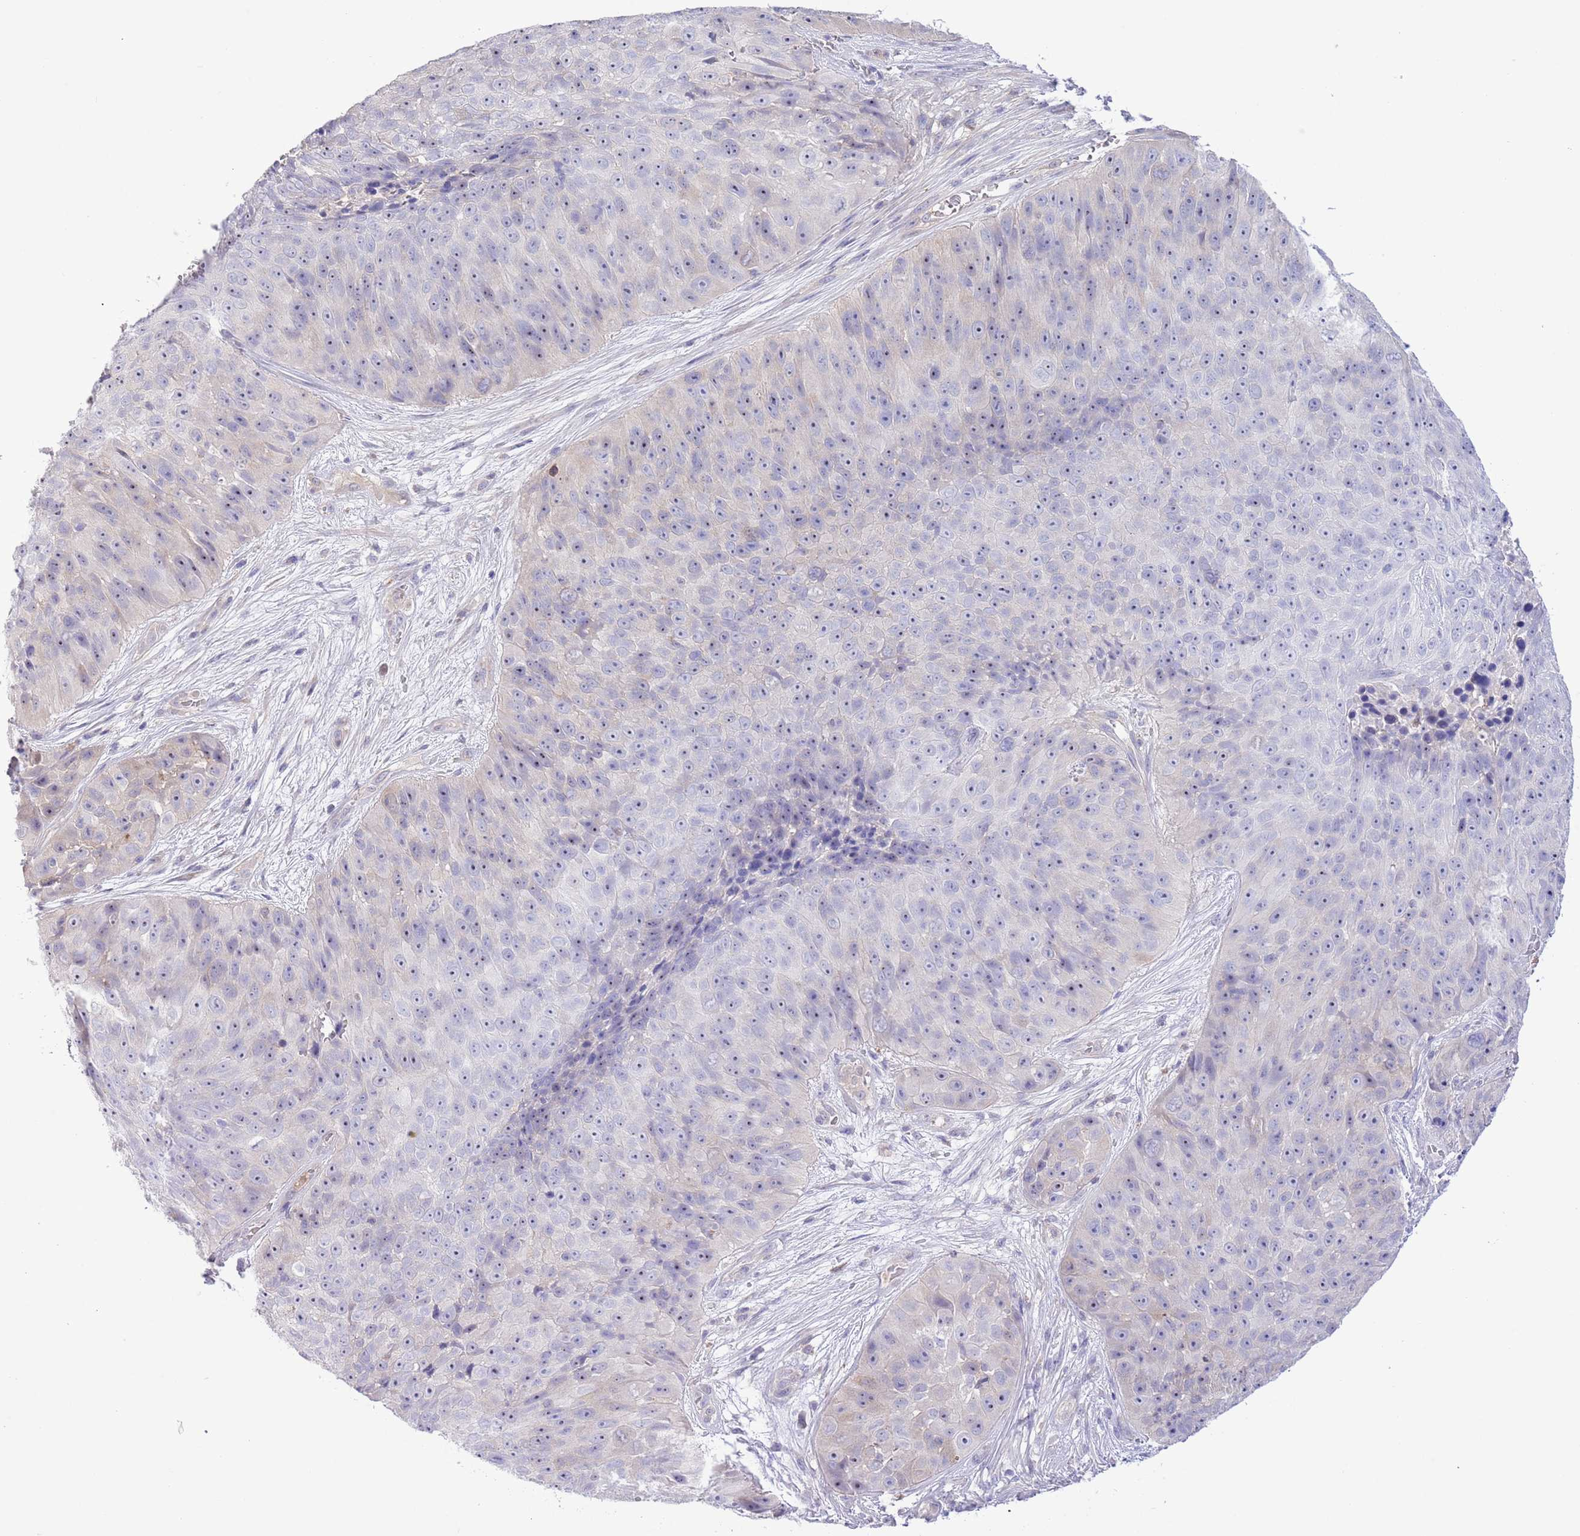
{"staining": {"intensity": "weak", "quantity": "<25%", "location": "cytoplasmic/membranous"}, "tissue": "skin cancer", "cell_type": "Tumor cells", "image_type": "cancer", "snomed": [{"axis": "morphology", "description": "Squamous cell carcinoma, NOS"}, {"axis": "topography", "description": "Skin"}], "caption": "High power microscopy image of an IHC histopathology image of skin cancer (squamous cell carcinoma), revealing no significant expression in tumor cells.", "gene": "PRR32", "patient": {"sex": "female", "age": 87}}